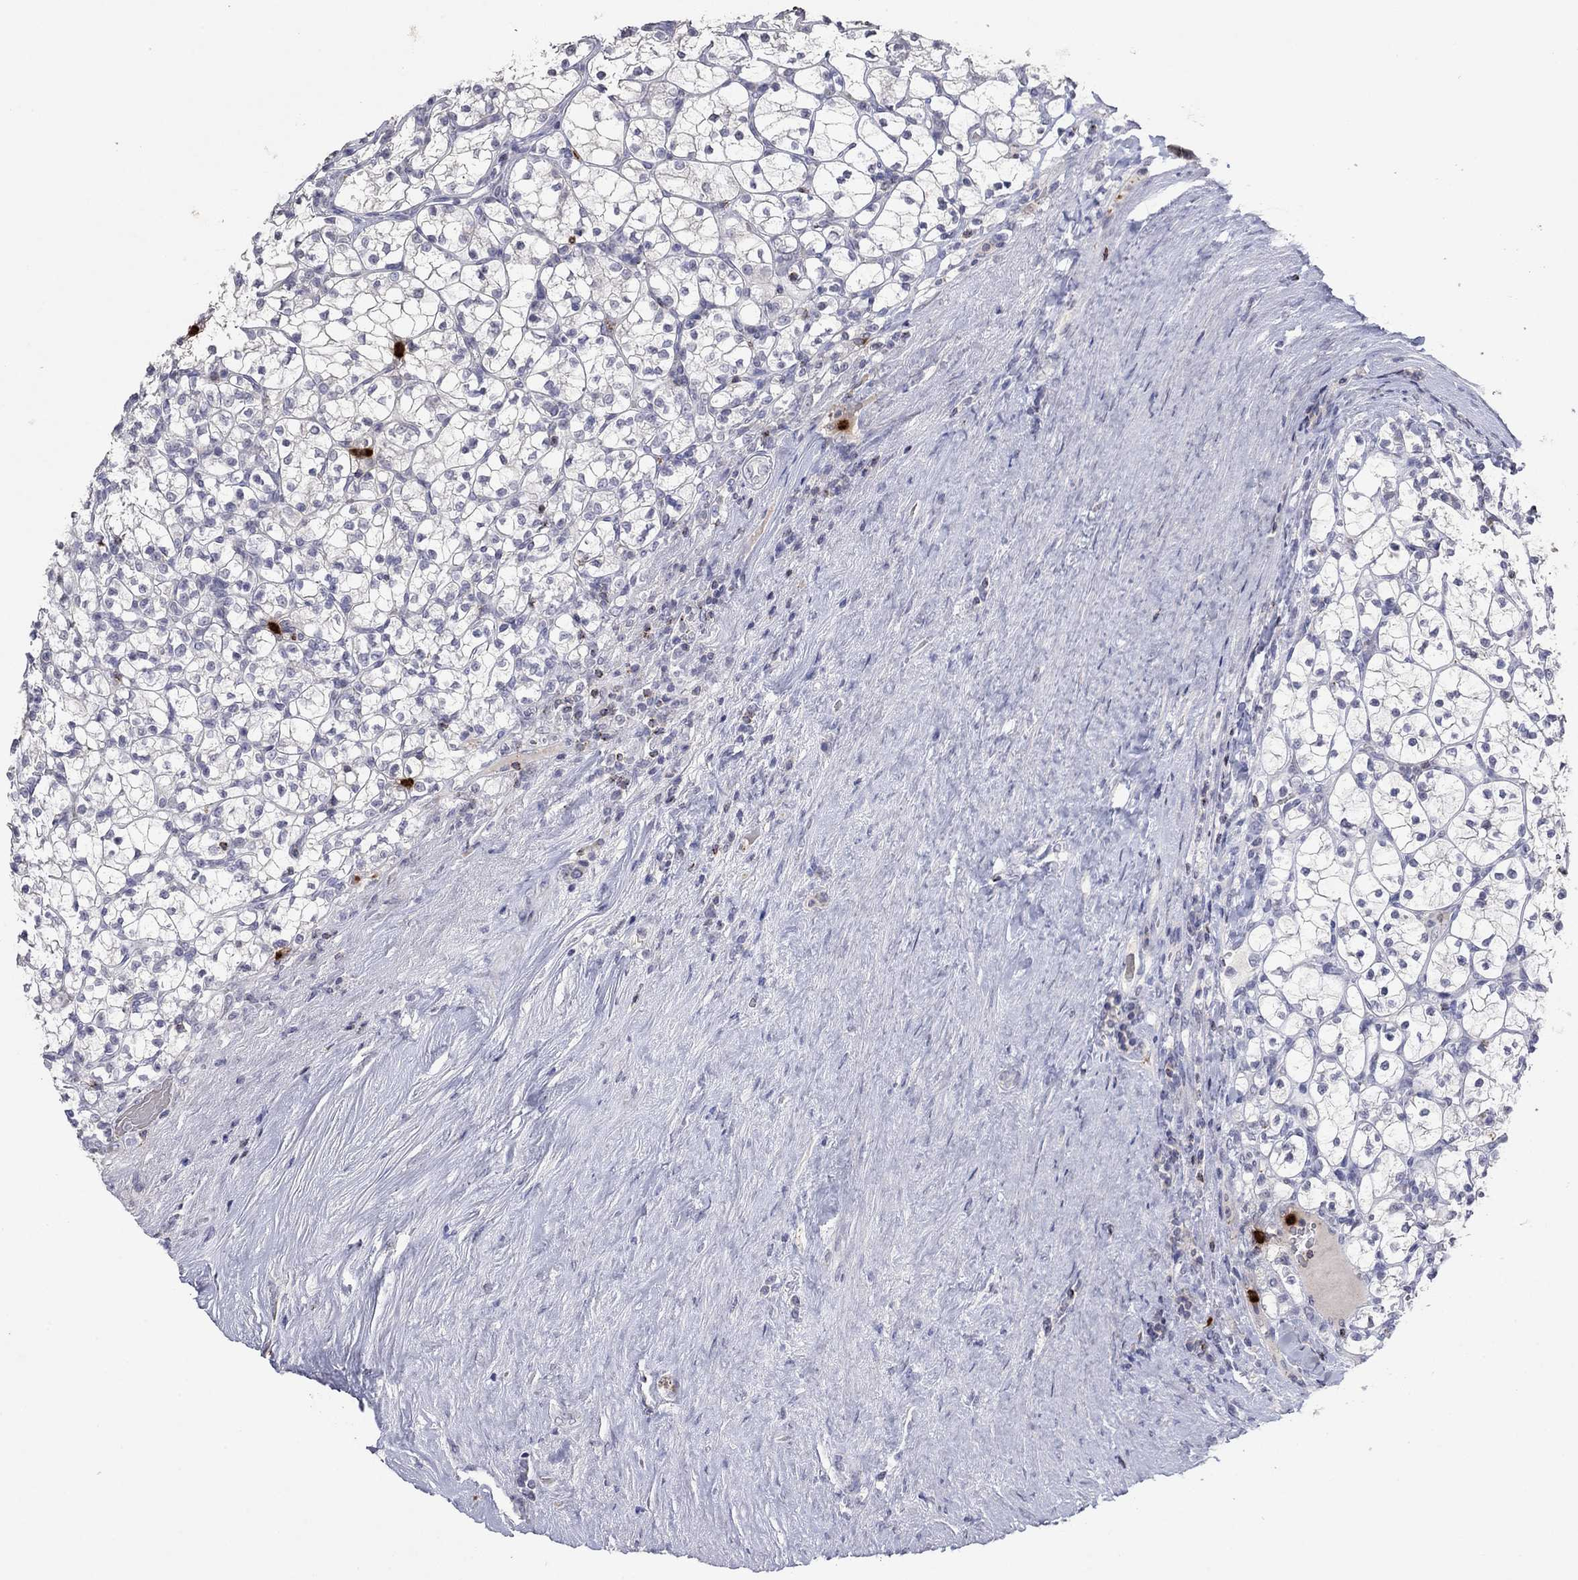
{"staining": {"intensity": "negative", "quantity": "none", "location": "none"}, "tissue": "renal cancer", "cell_type": "Tumor cells", "image_type": "cancer", "snomed": [{"axis": "morphology", "description": "Adenocarcinoma, NOS"}, {"axis": "topography", "description": "Kidney"}], "caption": "A micrograph of renal adenocarcinoma stained for a protein displays no brown staining in tumor cells. Nuclei are stained in blue.", "gene": "CCL5", "patient": {"sex": "female", "age": 89}}